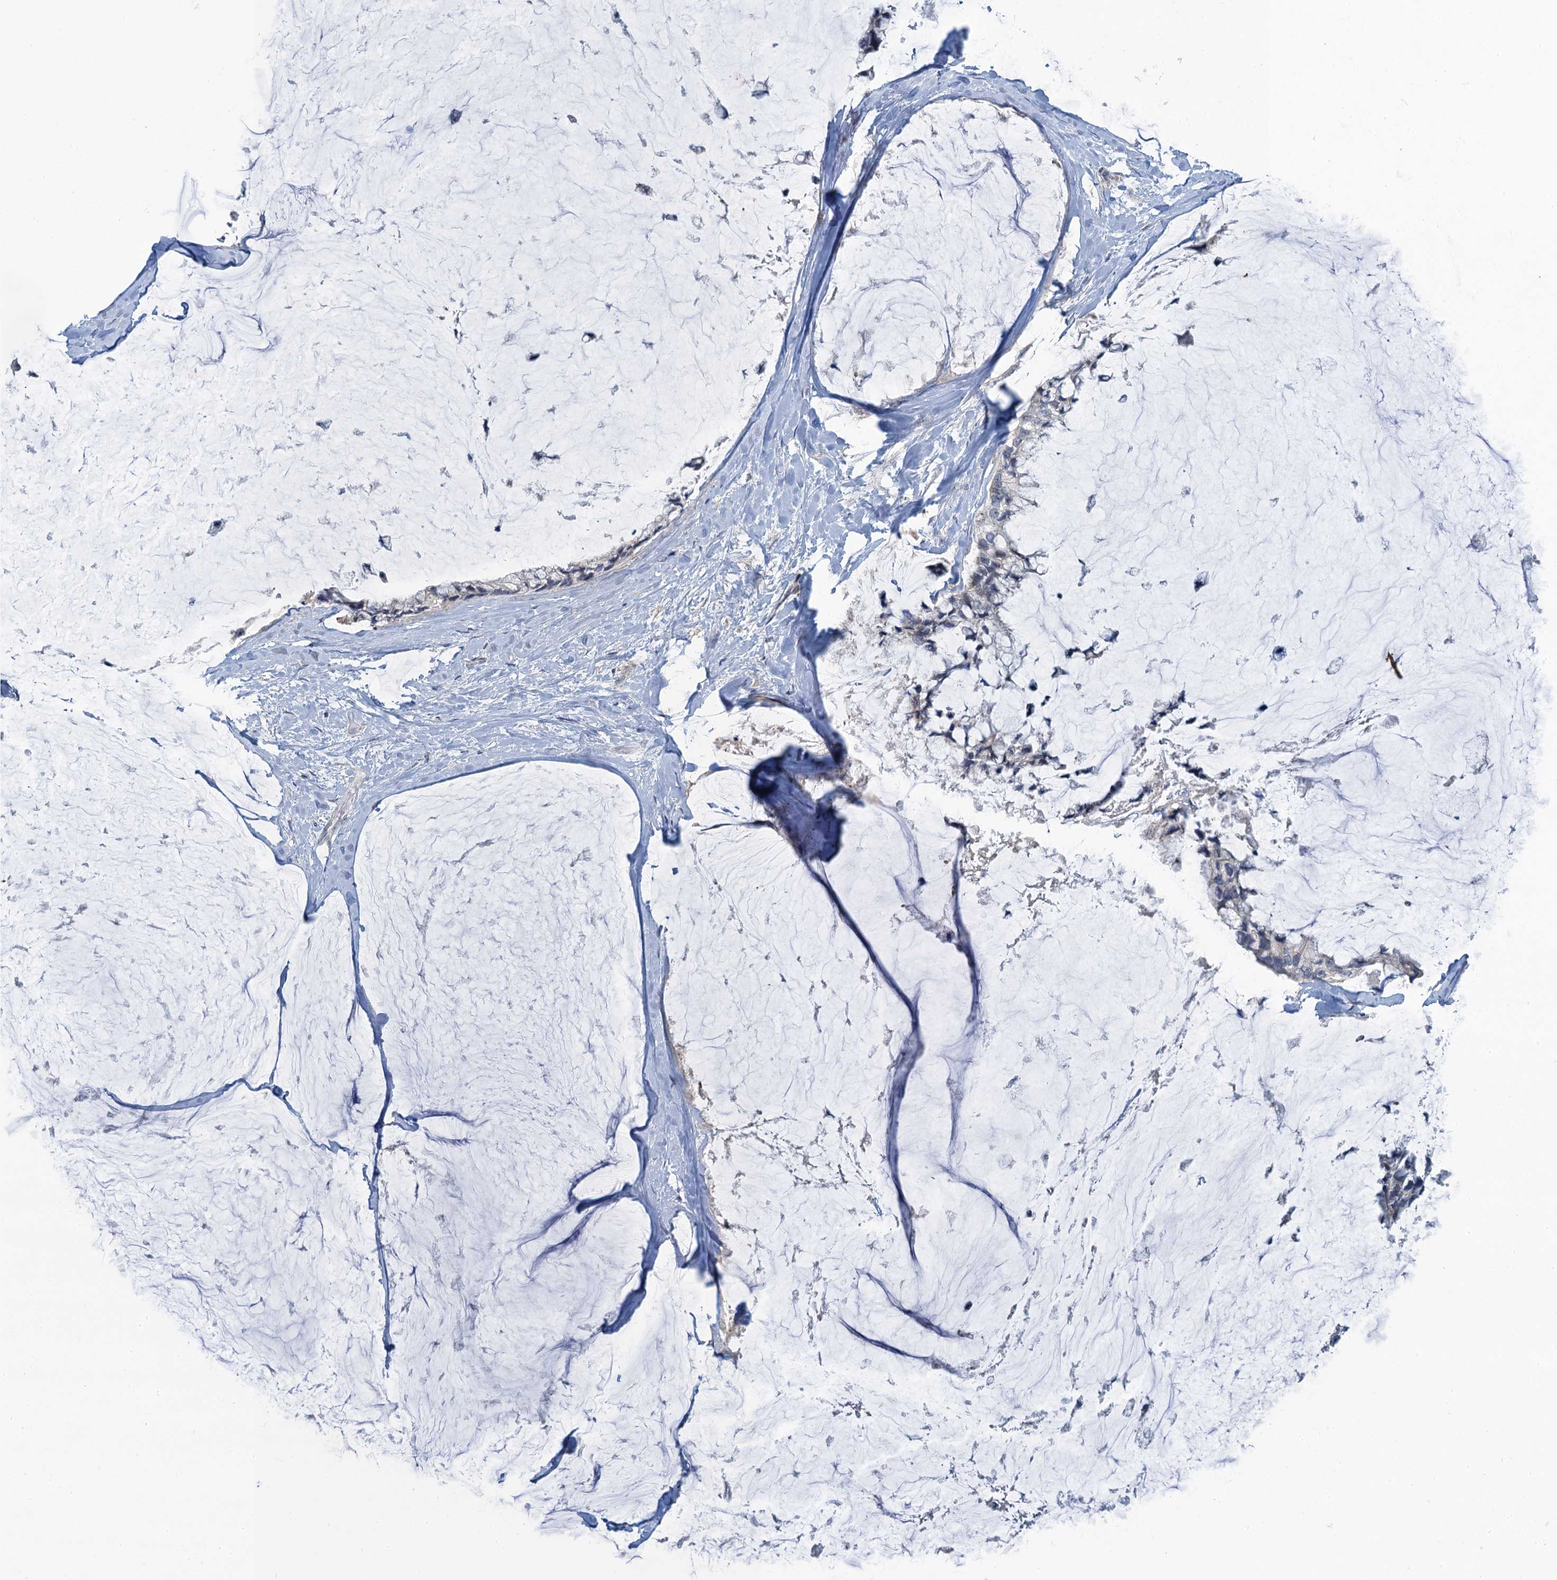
{"staining": {"intensity": "negative", "quantity": "none", "location": "none"}, "tissue": "ovarian cancer", "cell_type": "Tumor cells", "image_type": "cancer", "snomed": [{"axis": "morphology", "description": "Cystadenocarcinoma, mucinous, NOS"}, {"axis": "topography", "description": "Ovary"}], "caption": "Protein analysis of ovarian mucinous cystadenocarcinoma shows no significant expression in tumor cells.", "gene": "MRFAP1", "patient": {"sex": "female", "age": 39}}